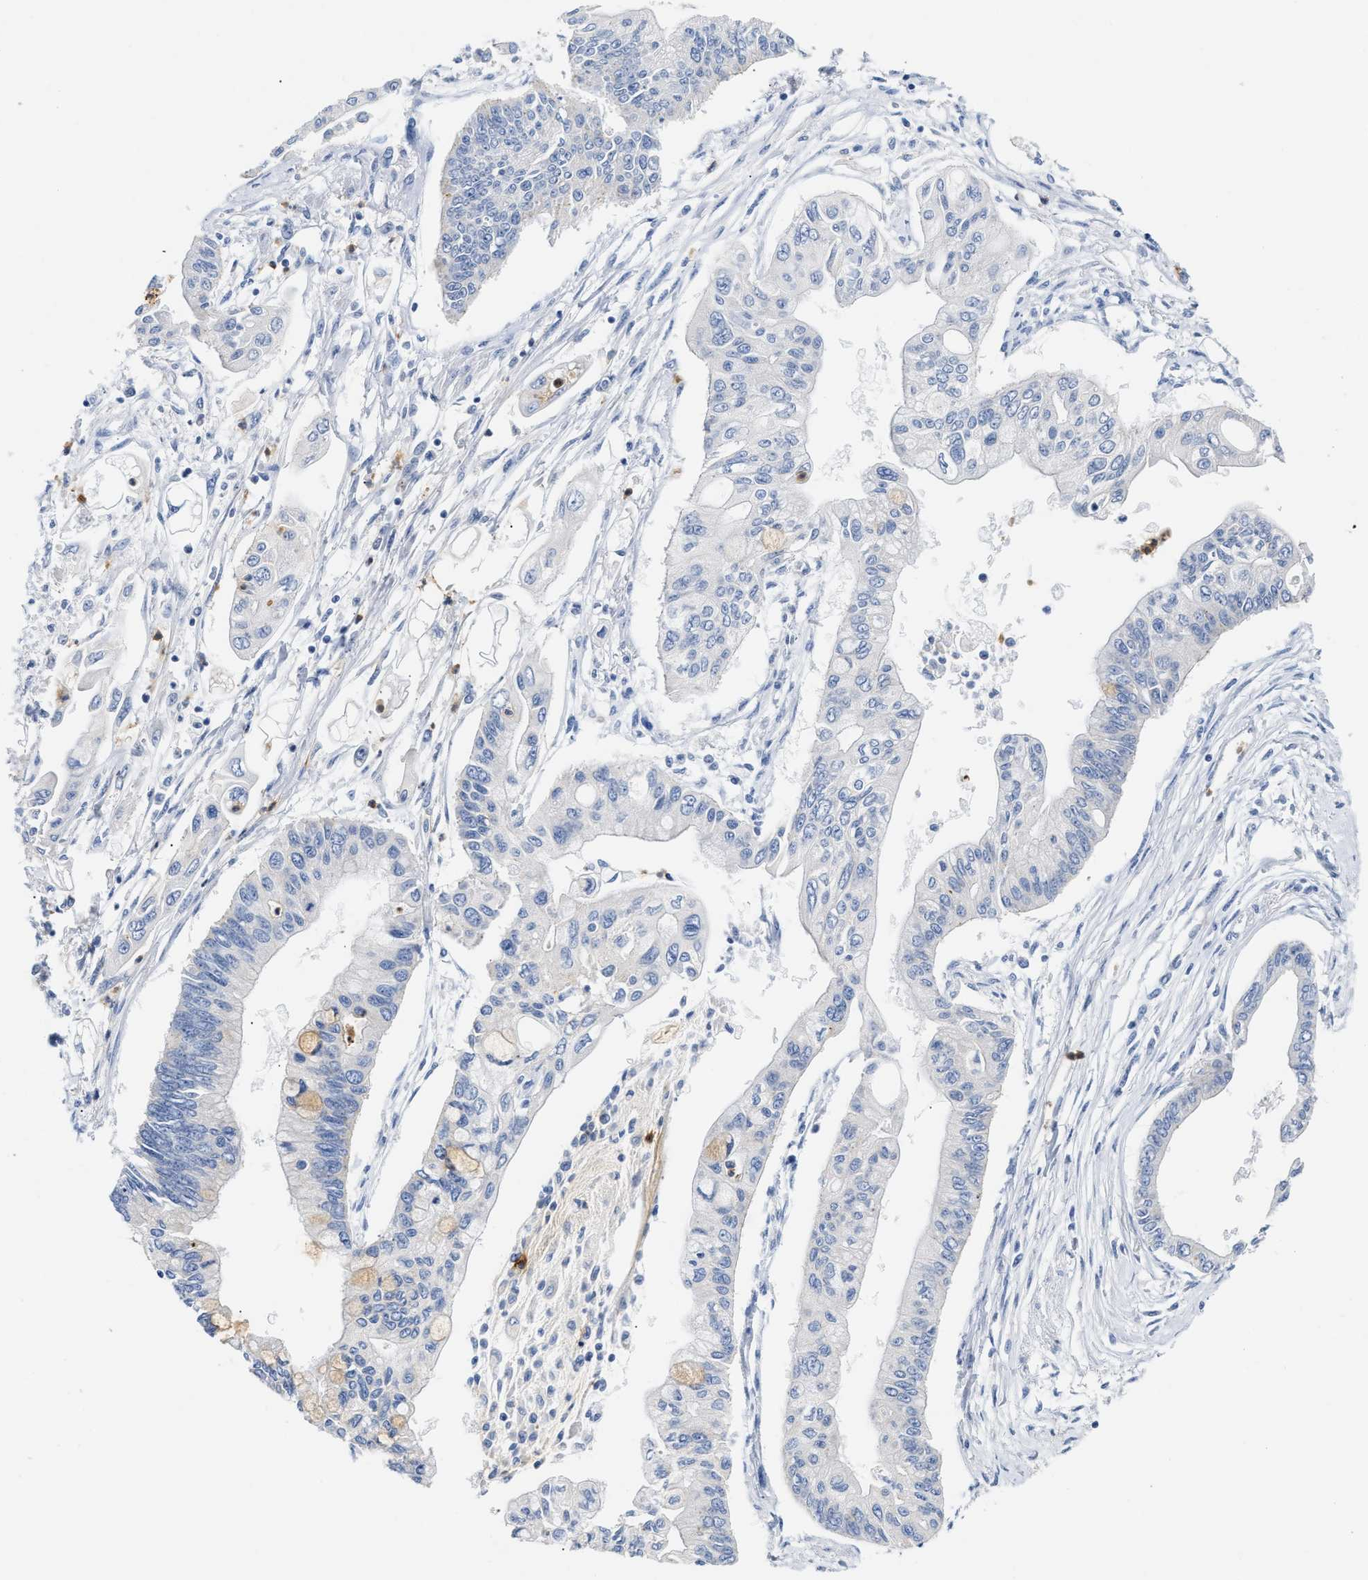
{"staining": {"intensity": "moderate", "quantity": "<25%", "location": "cytoplasmic/membranous"}, "tissue": "pancreatic cancer", "cell_type": "Tumor cells", "image_type": "cancer", "snomed": [{"axis": "morphology", "description": "Adenocarcinoma, NOS"}, {"axis": "topography", "description": "Pancreas"}], "caption": "Brown immunohistochemical staining in pancreatic cancer displays moderate cytoplasmic/membranous expression in approximately <25% of tumor cells.", "gene": "FAM185A", "patient": {"sex": "female", "age": 77}}